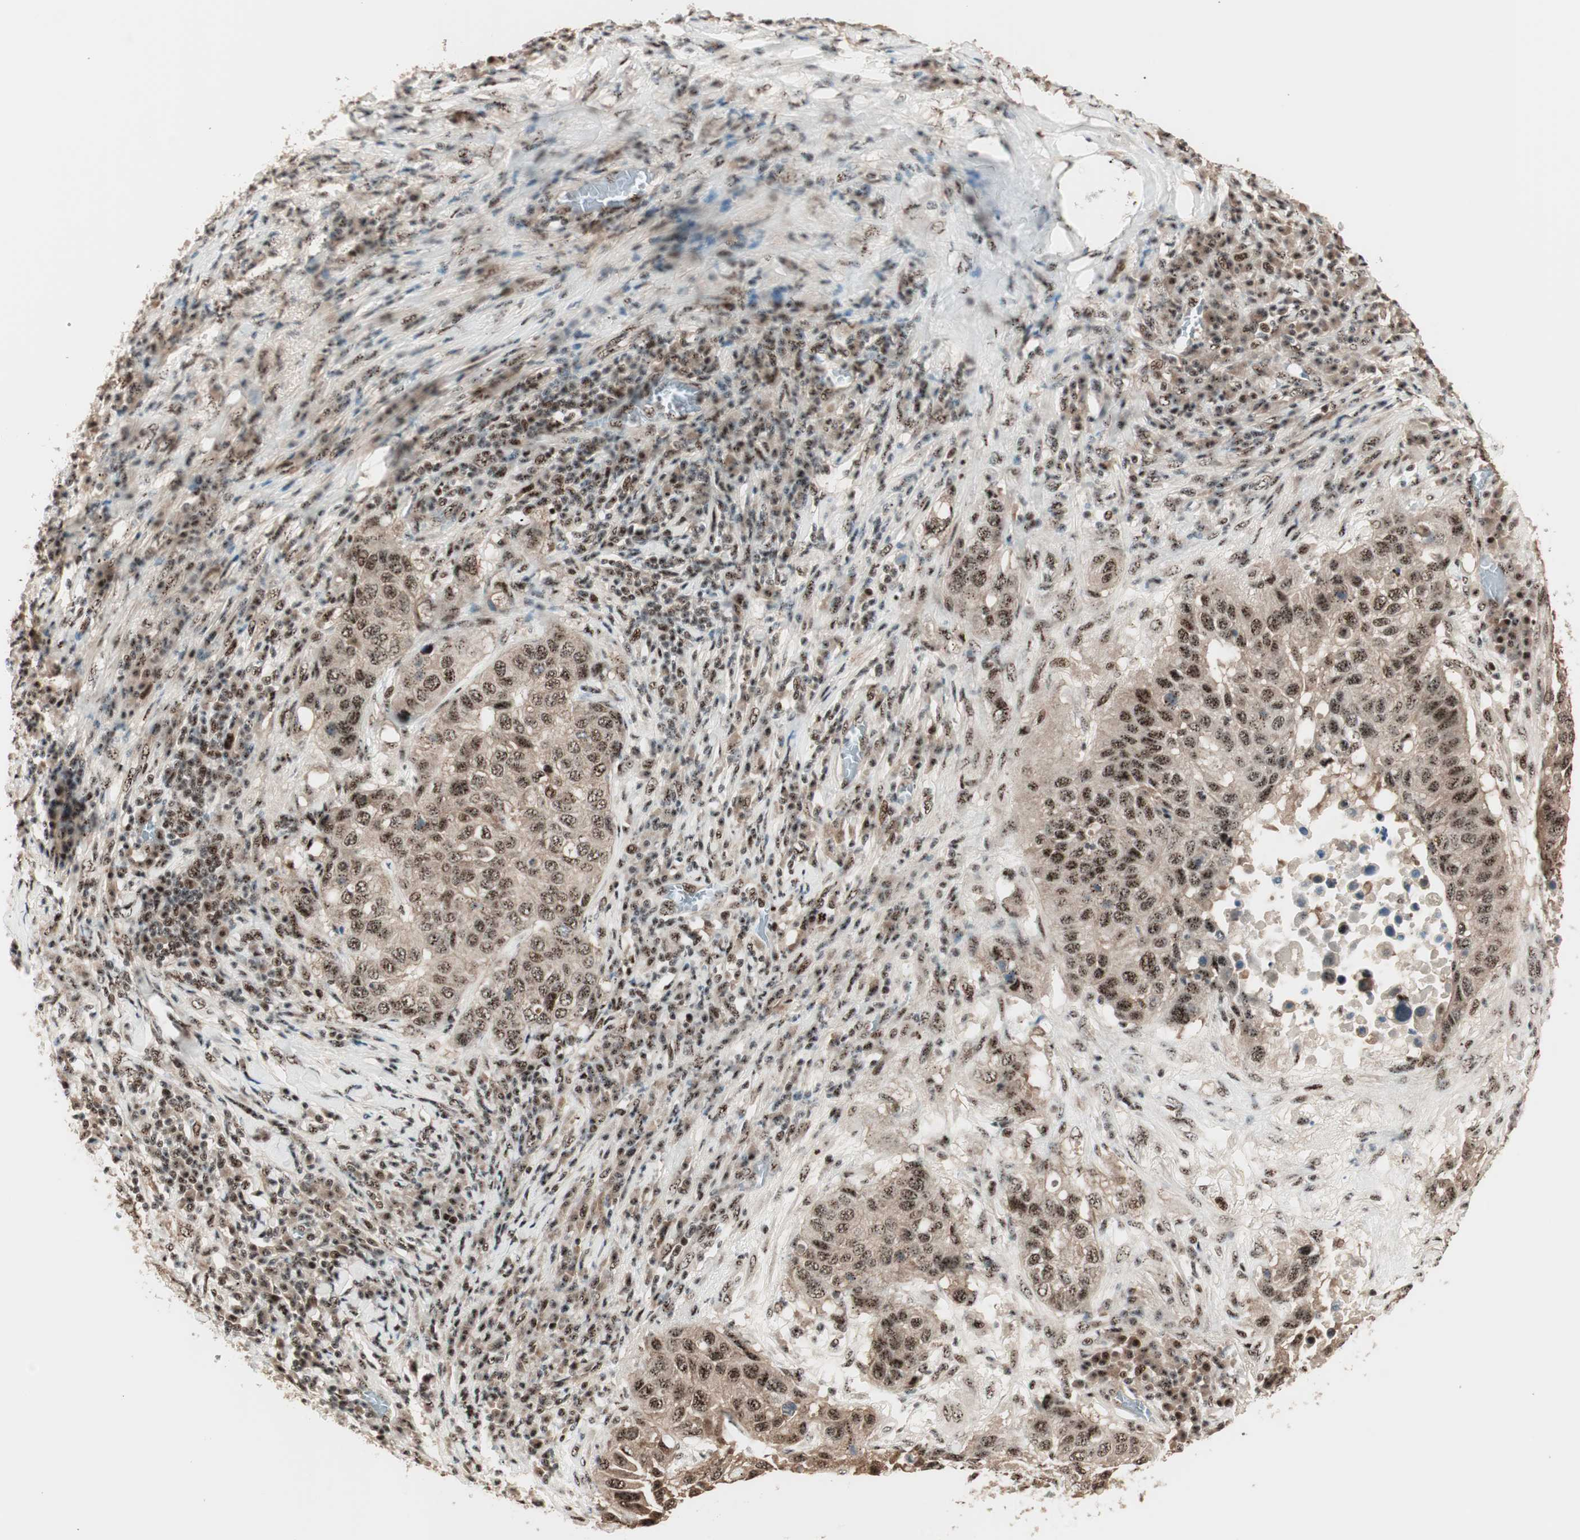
{"staining": {"intensity": "moderate", "quantity": ">75%", "location": "cytoplasmic/membranous,nuclear"}, "tissue": "lung cancer", "cell_type": "Tumor cells", "image_type": "cancer", "snomed": [{"axis": "morphology", "description": "Squamous cell carcinoma, NOS"}, {"axis": "topography", "description": "Lung"}], "caption": "Protein staining exhibits moderate cytoplasmic/membranous and nuclear expression in approximately >75% of tumor cells in lung squamous cell carcinoma.", "gene": "NR5A2", "patient": {"sex": "male", "age": 57}}